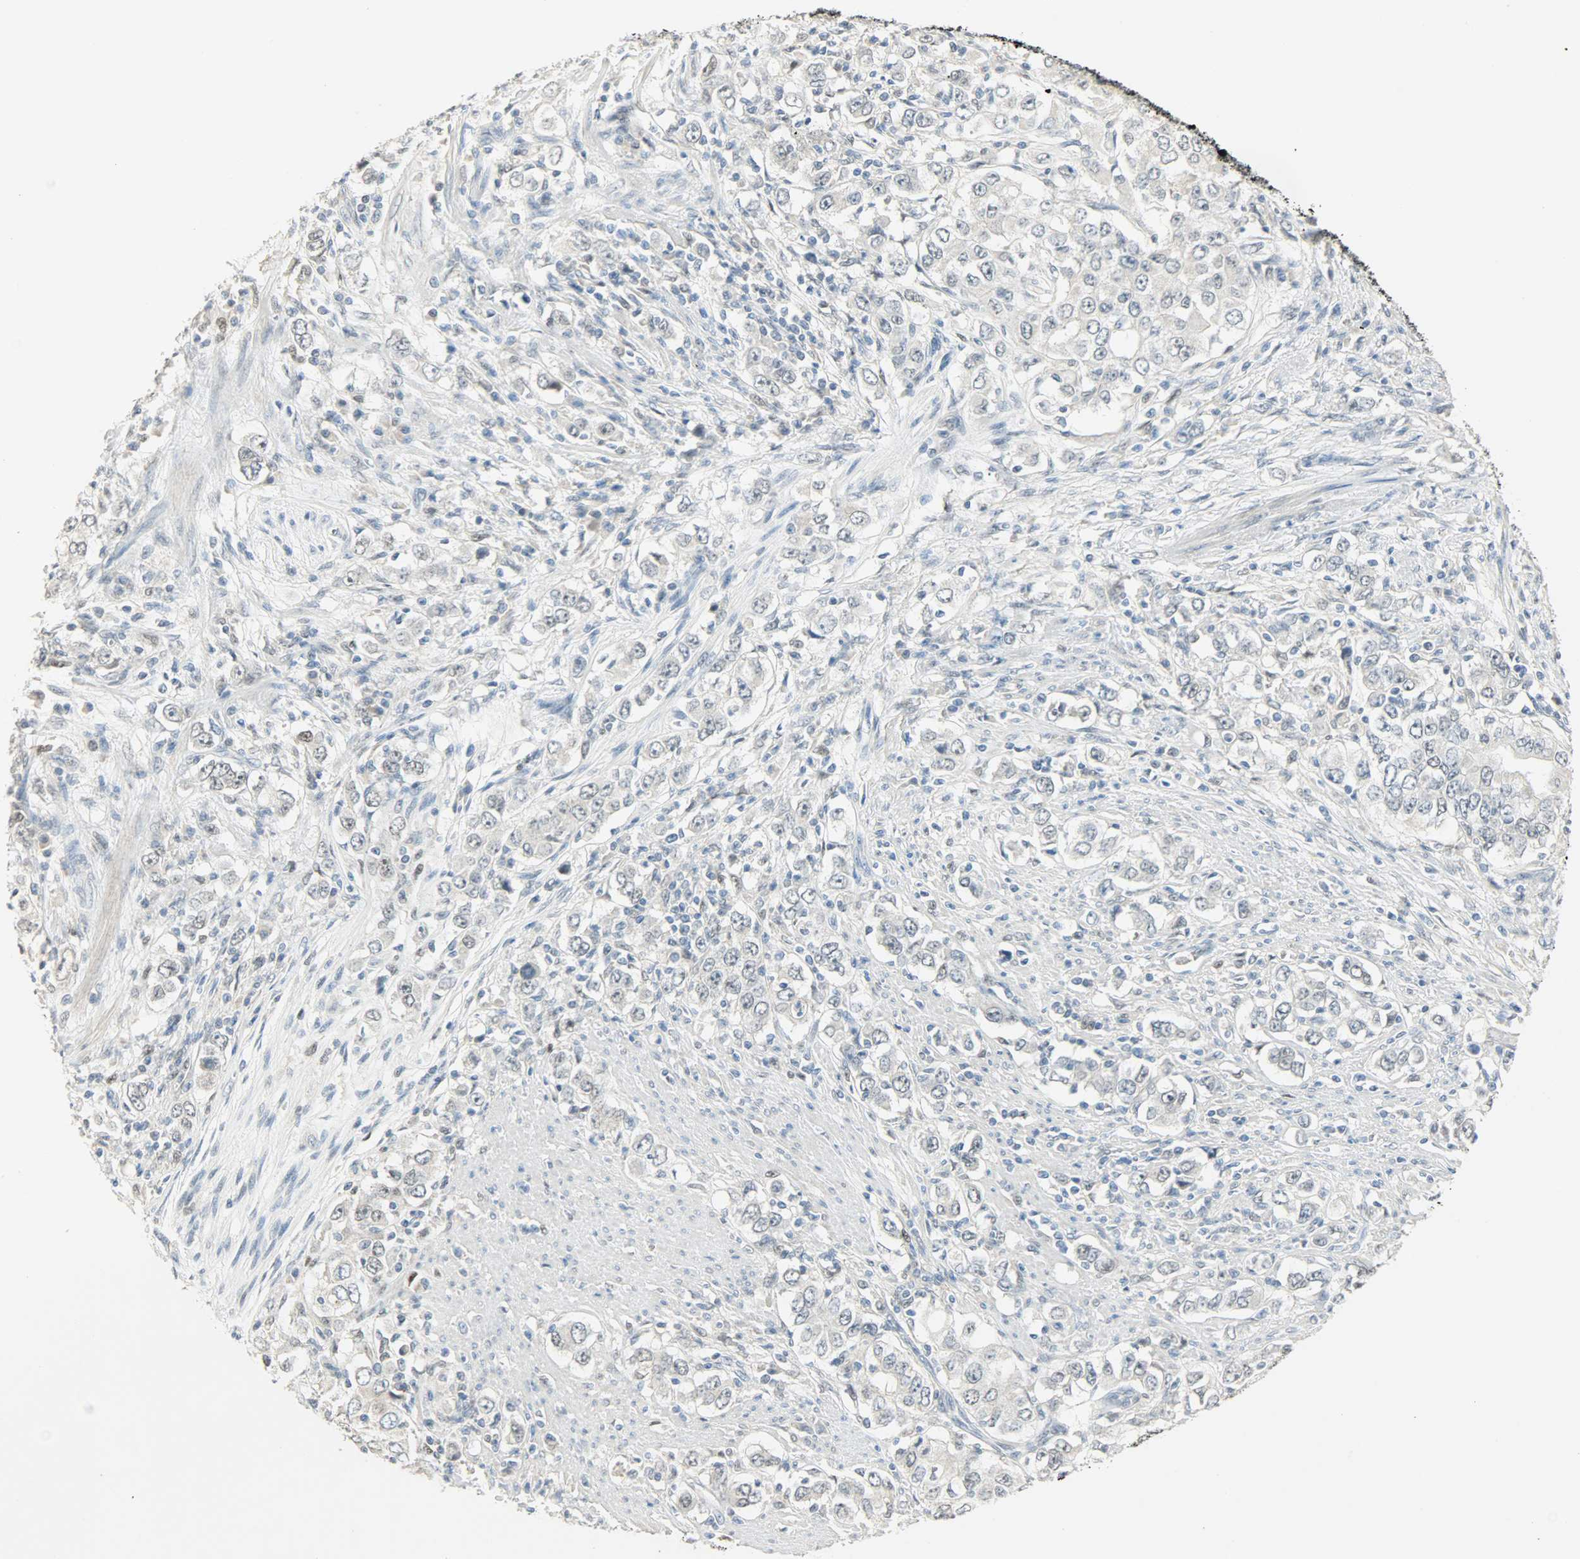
{"staining": {"intensity": "negative", "quantity": "none", "location": "none"}, "tissue": "stomach cancer", "cell_type": "Tumor cells", "image_type": "cancer", "snomed": [{"axis": "morphology", "description": "Adenocarcinoma, NOS"}, {"axis": "topography", "description": "Stomach, lower"}], "caption": "Human stomach cancer stained for a protein using immunohistochemistry (IHC) exhibits no positivity in tumor cells.", "gene": "PPARG", "patient": {"sex": "female", "age": 72}}